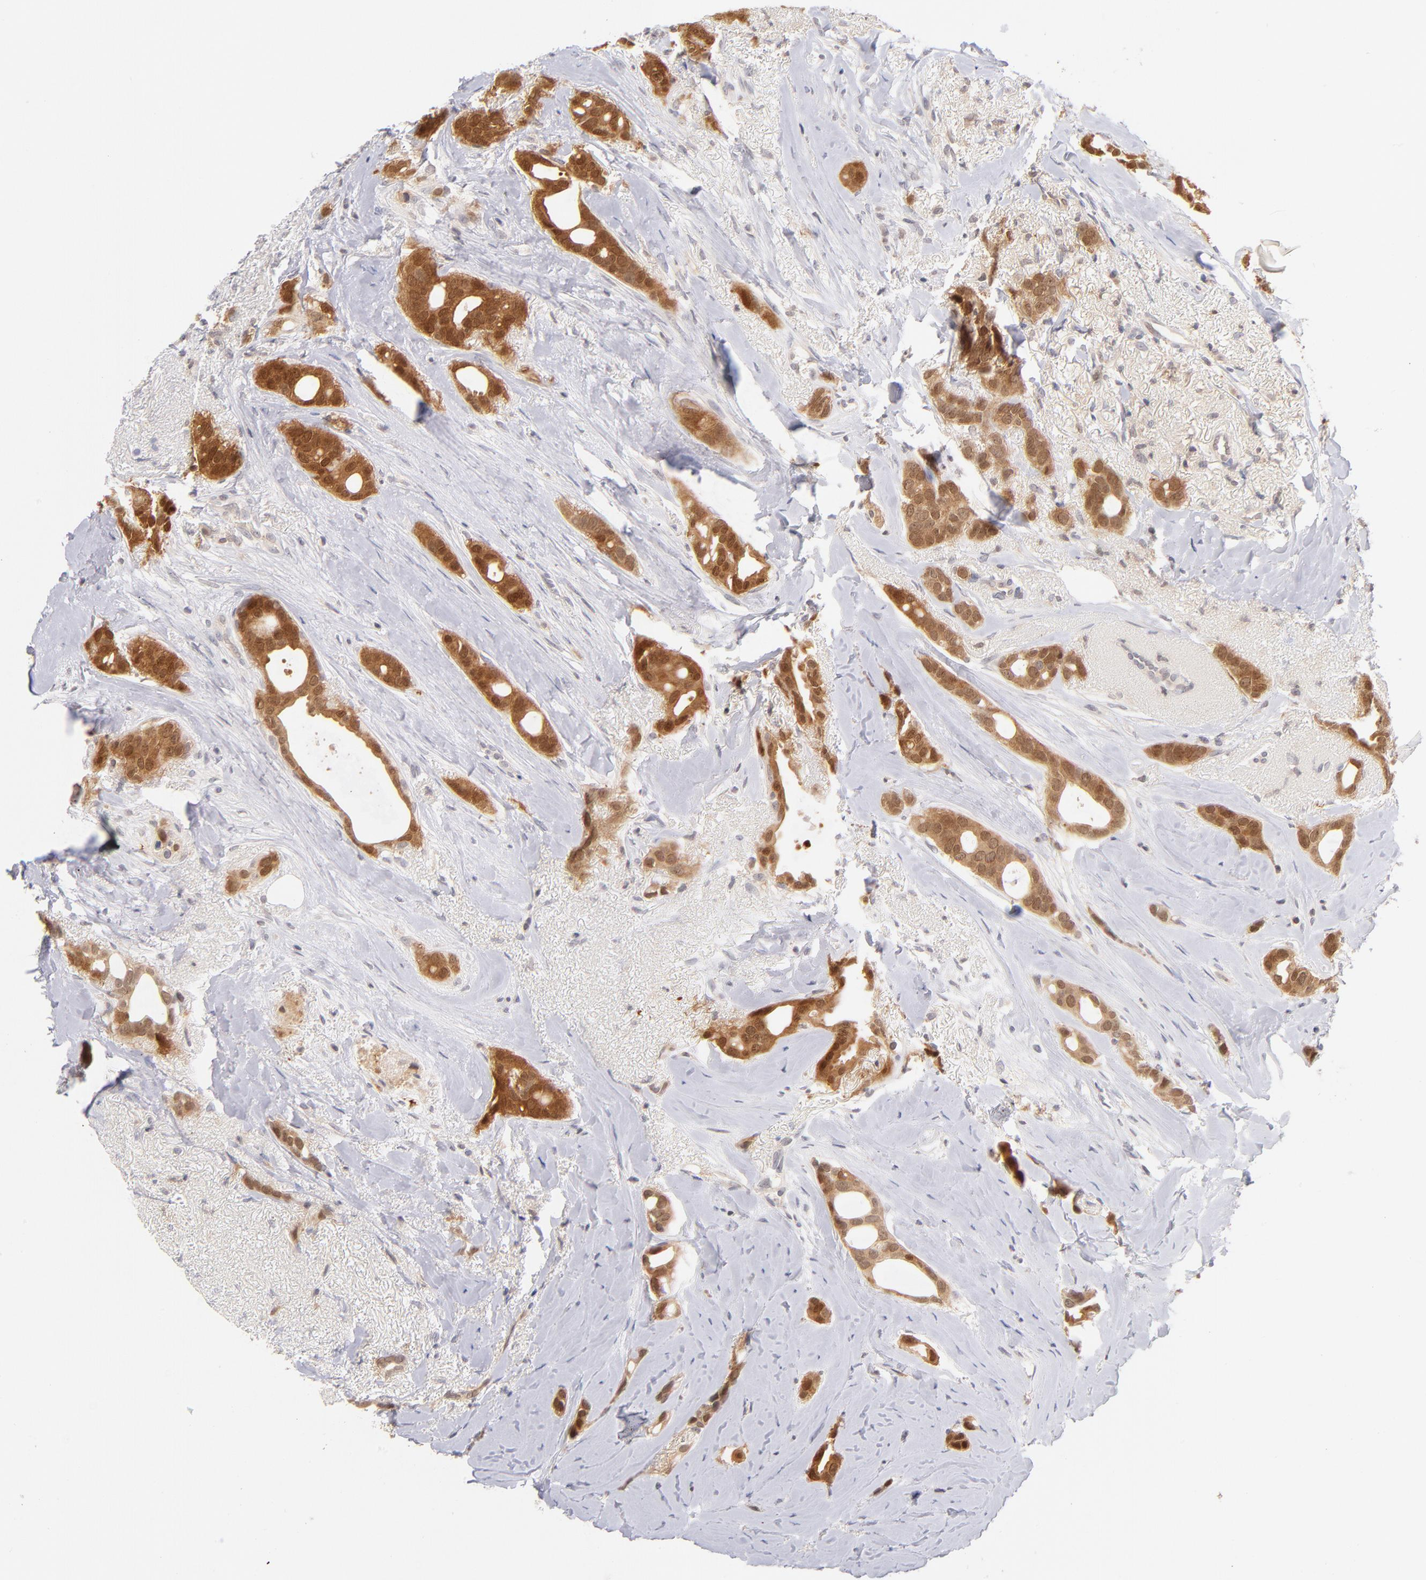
{"staining": {"intensity": "moderate", "quantity": ">75%", "location": "cytoplasmic/membranous,nuclear"}, "tissue": "breast cancer", "cell_type": "Tumor cells", "image_type": "cancer", "snomed": [{"axis": "morphology", "description": "Duct carcinoma"}, {"axis": "topography", "description": "Breast"}], "caption": "DAB immunohistochemical staining of infiltrating ductal carcinoma (breast) displays moderate cytoplasmic/membranous and nuclear protein expression in approximately >75% of tumor cells.", "gene": "CASP6", "patient": {"sex": "female", "age": 54}}